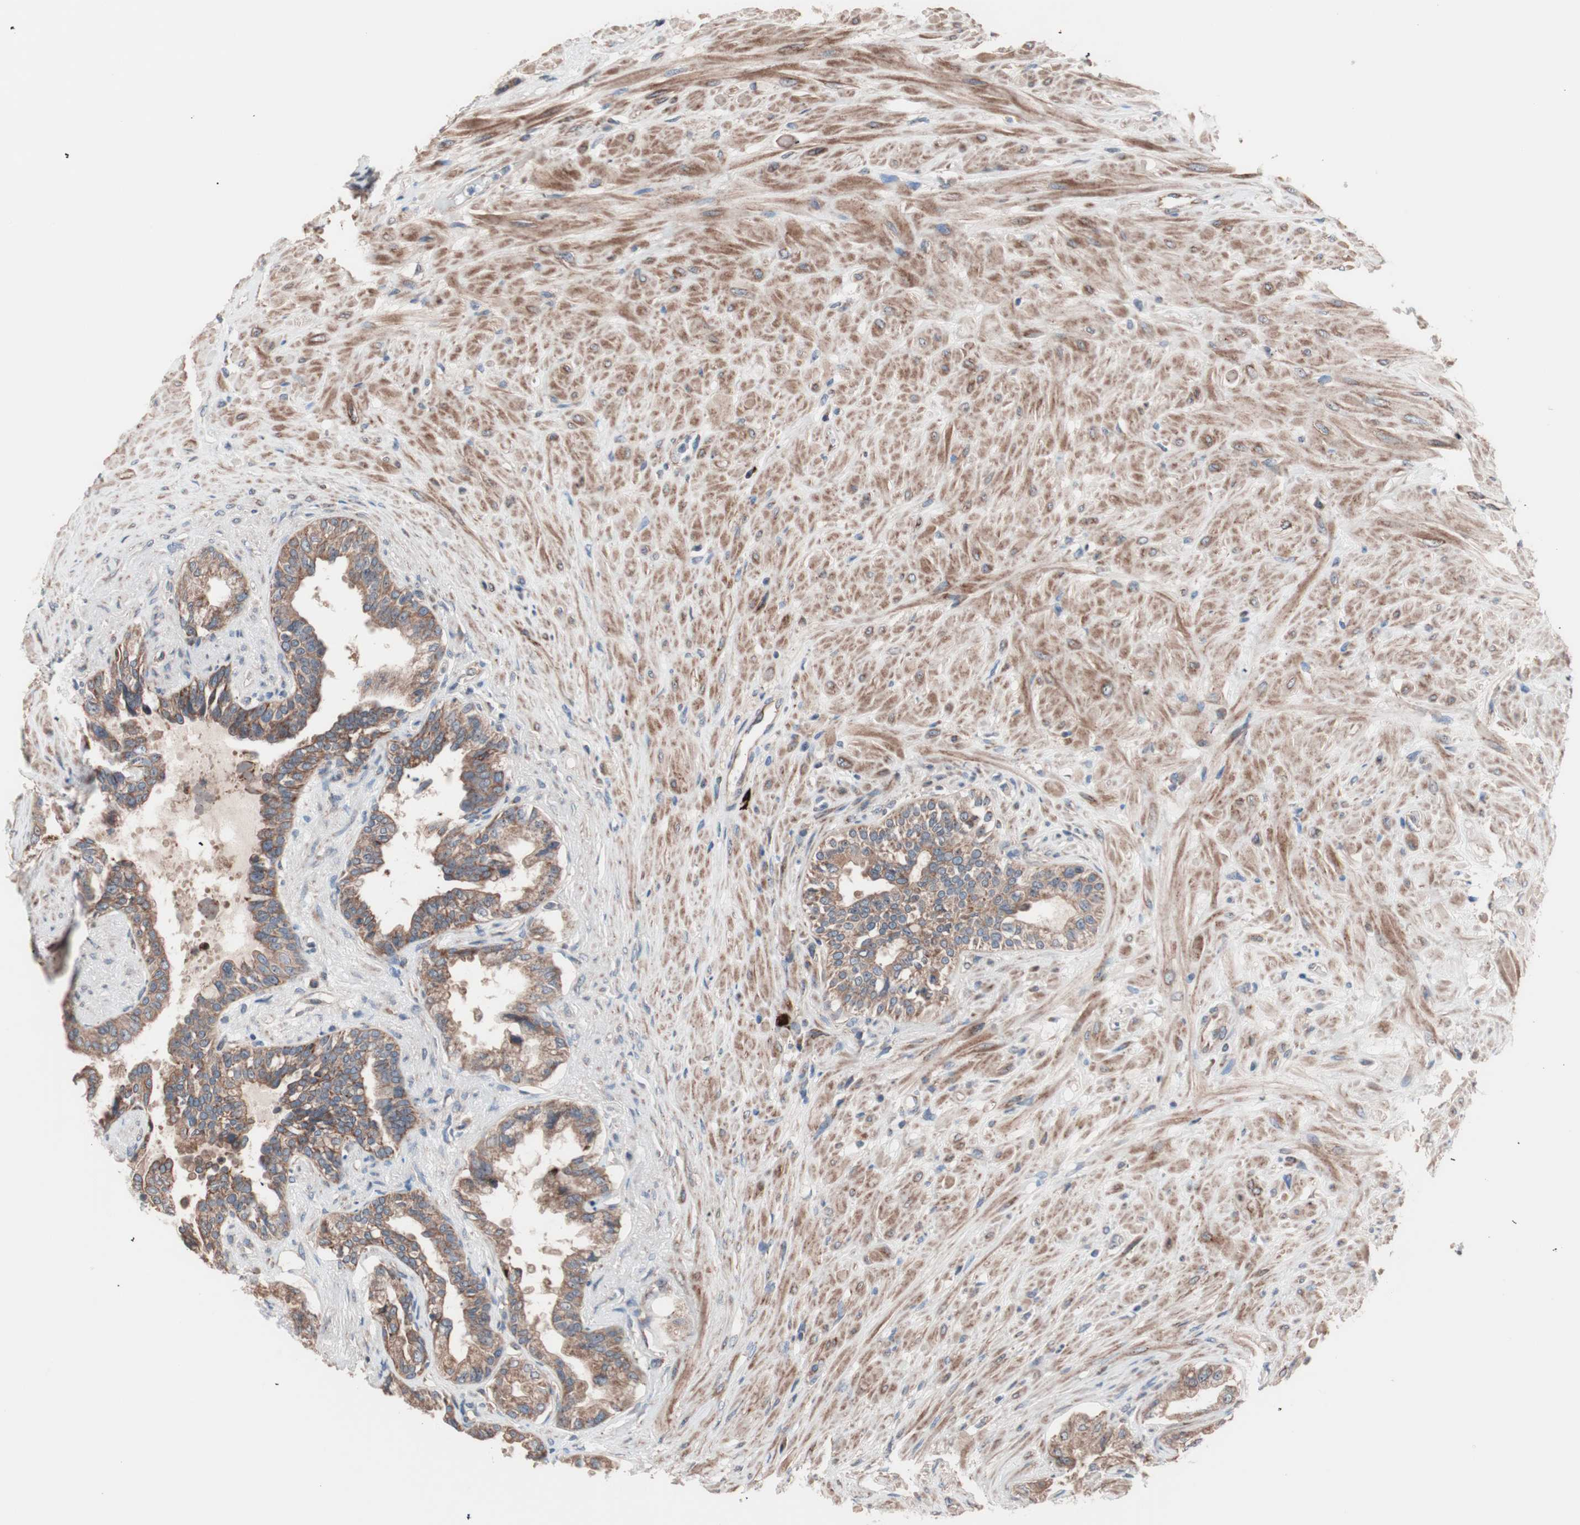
{"staining": {"intensity": "moderate", "quantity": ">75%", "location": "cytoplasmic/membranous"}, "tissue": "seminal vesicle", "cell_type": "Glandular cells", "image_type": "normal", "snomed": [{"axis": "morphology", "description": "Normal tissue, NOS"}, {"axis": "topography", "description": "Seminal veicle"}], "caption": "Immunohistochemical staining of normal seminal vesicle shows >75% levels of moderate cytoplasmic/membranous protein positivity in about >75% of glandular cells.", "gene": "CTTNBP2NL", "patient": {"sex": "male", "age": 61}}